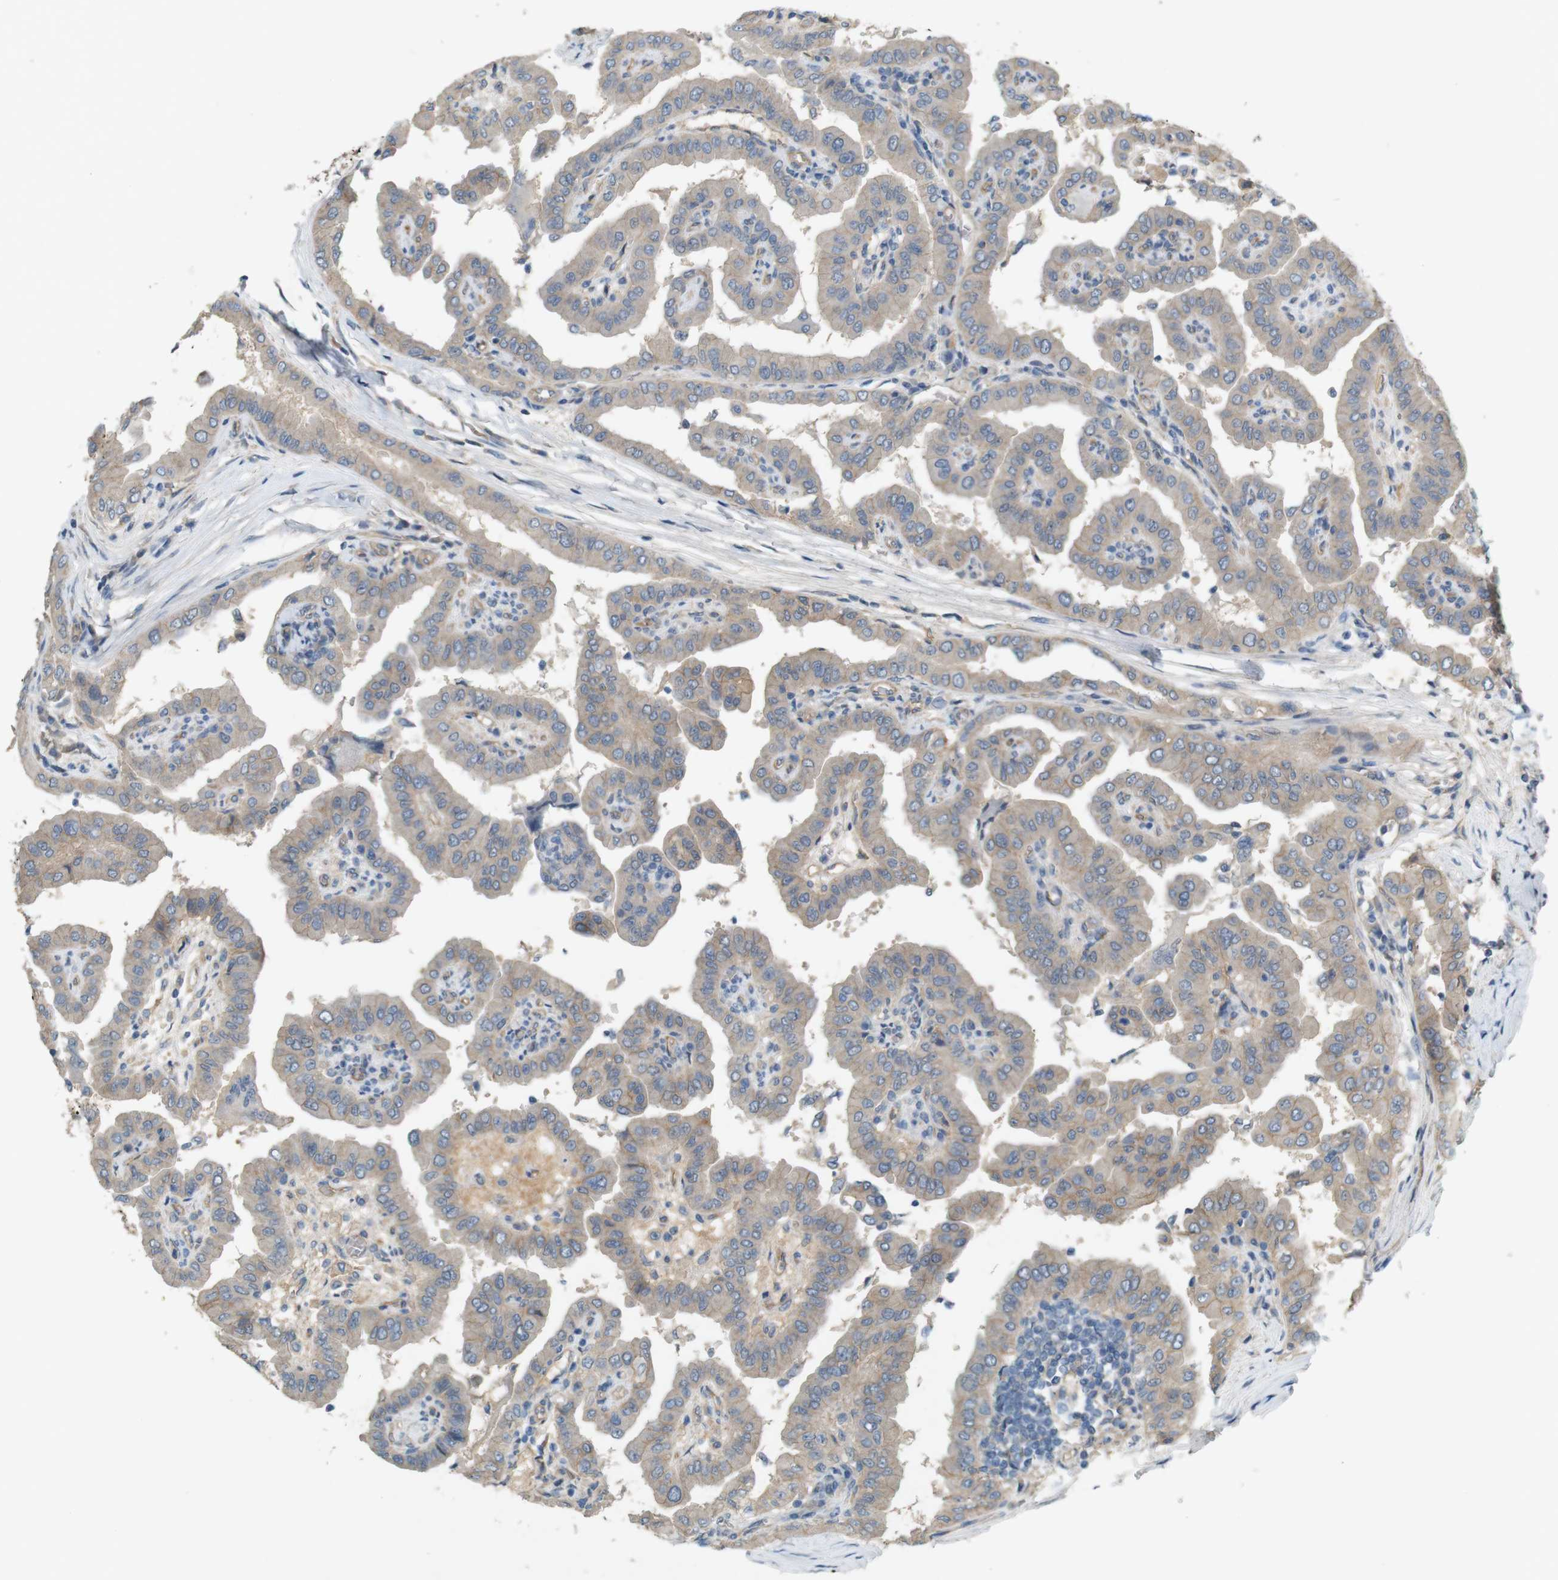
{"staining": {"intensity": "weak", "quantity": ">75%", "location": "cytoplasmic/membranous"}, "tissue": "thyroid cancer", "cell_type": "Tumor cells", "image_type": "cancer", "snomed": [{"axis": "morphology", "description": "Papillary adenocarcinoma, NOS"}, {"axis": "topography", "description": "Thyroid gland"}], "caption": "Papillary adenocarcinoma (thyroid) stained with immunohistochemistry (IHC) reveals weak cytoplasmic/membranous staining in about >75% of tumor cells.", "gene": "PVR", "patient": {"sex": "male", "age": 33}}